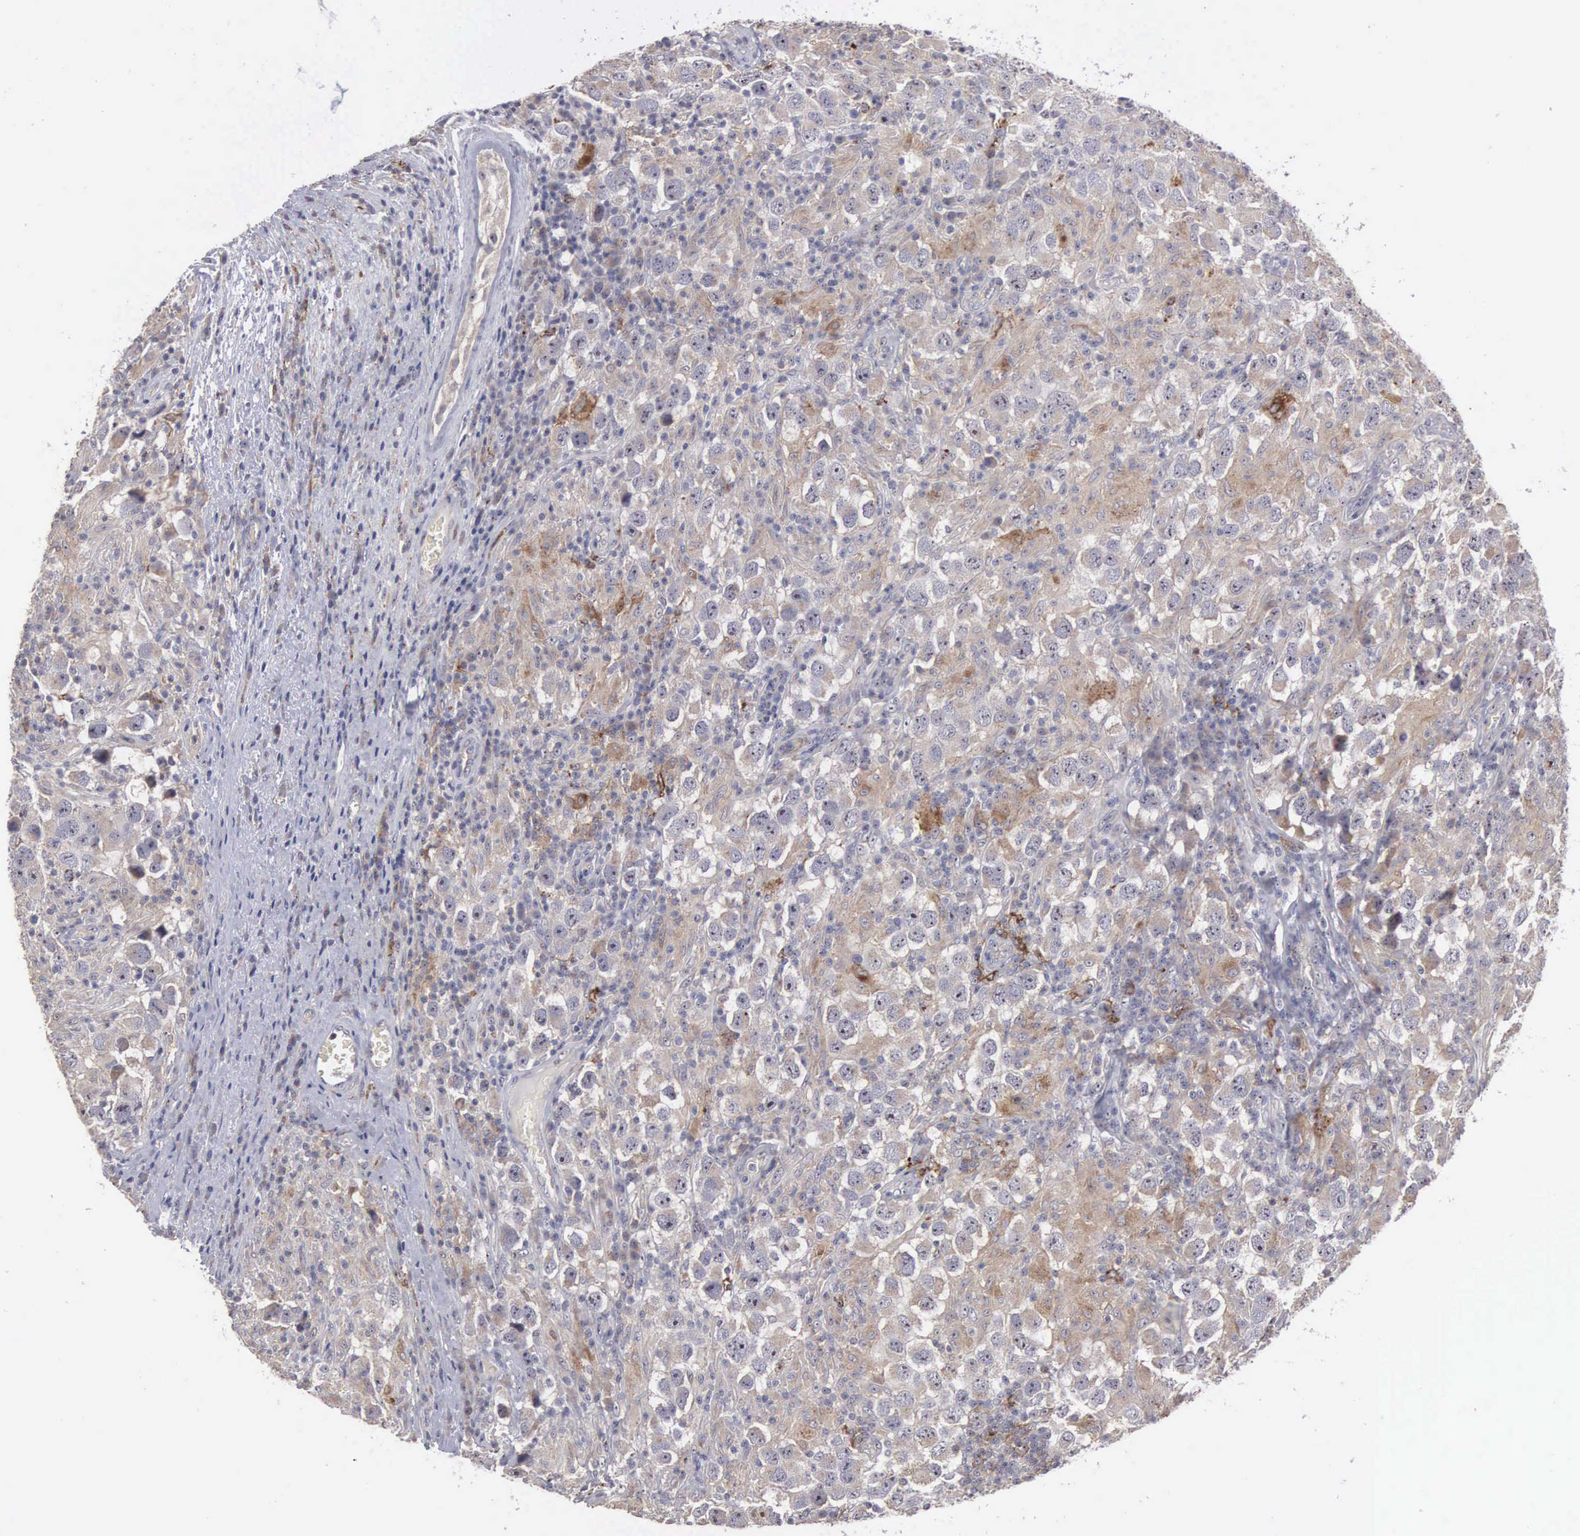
{"staining": {"intensity": "weak", "quantity": ">75%", "location": "cytoplasmic/membranous"}, "tissue": "testis cancer", "cell_type": "Tumor cells", "image_type": "cancer", "snomed": [{"axis": "morphology", "description": "Carcinoma, Embryonal, NOS"}, {"axis": "topography", "description": "Testis"}], "caption": "DAB immunohistochemical staining of human testis cancer (embryonal carcinoma) demonstrates weak cytoplasmic/membranous protein positivity in about >75% of tumor cells.", "gene": "AMN", "patient": {"sex": "male", "age": 21}}